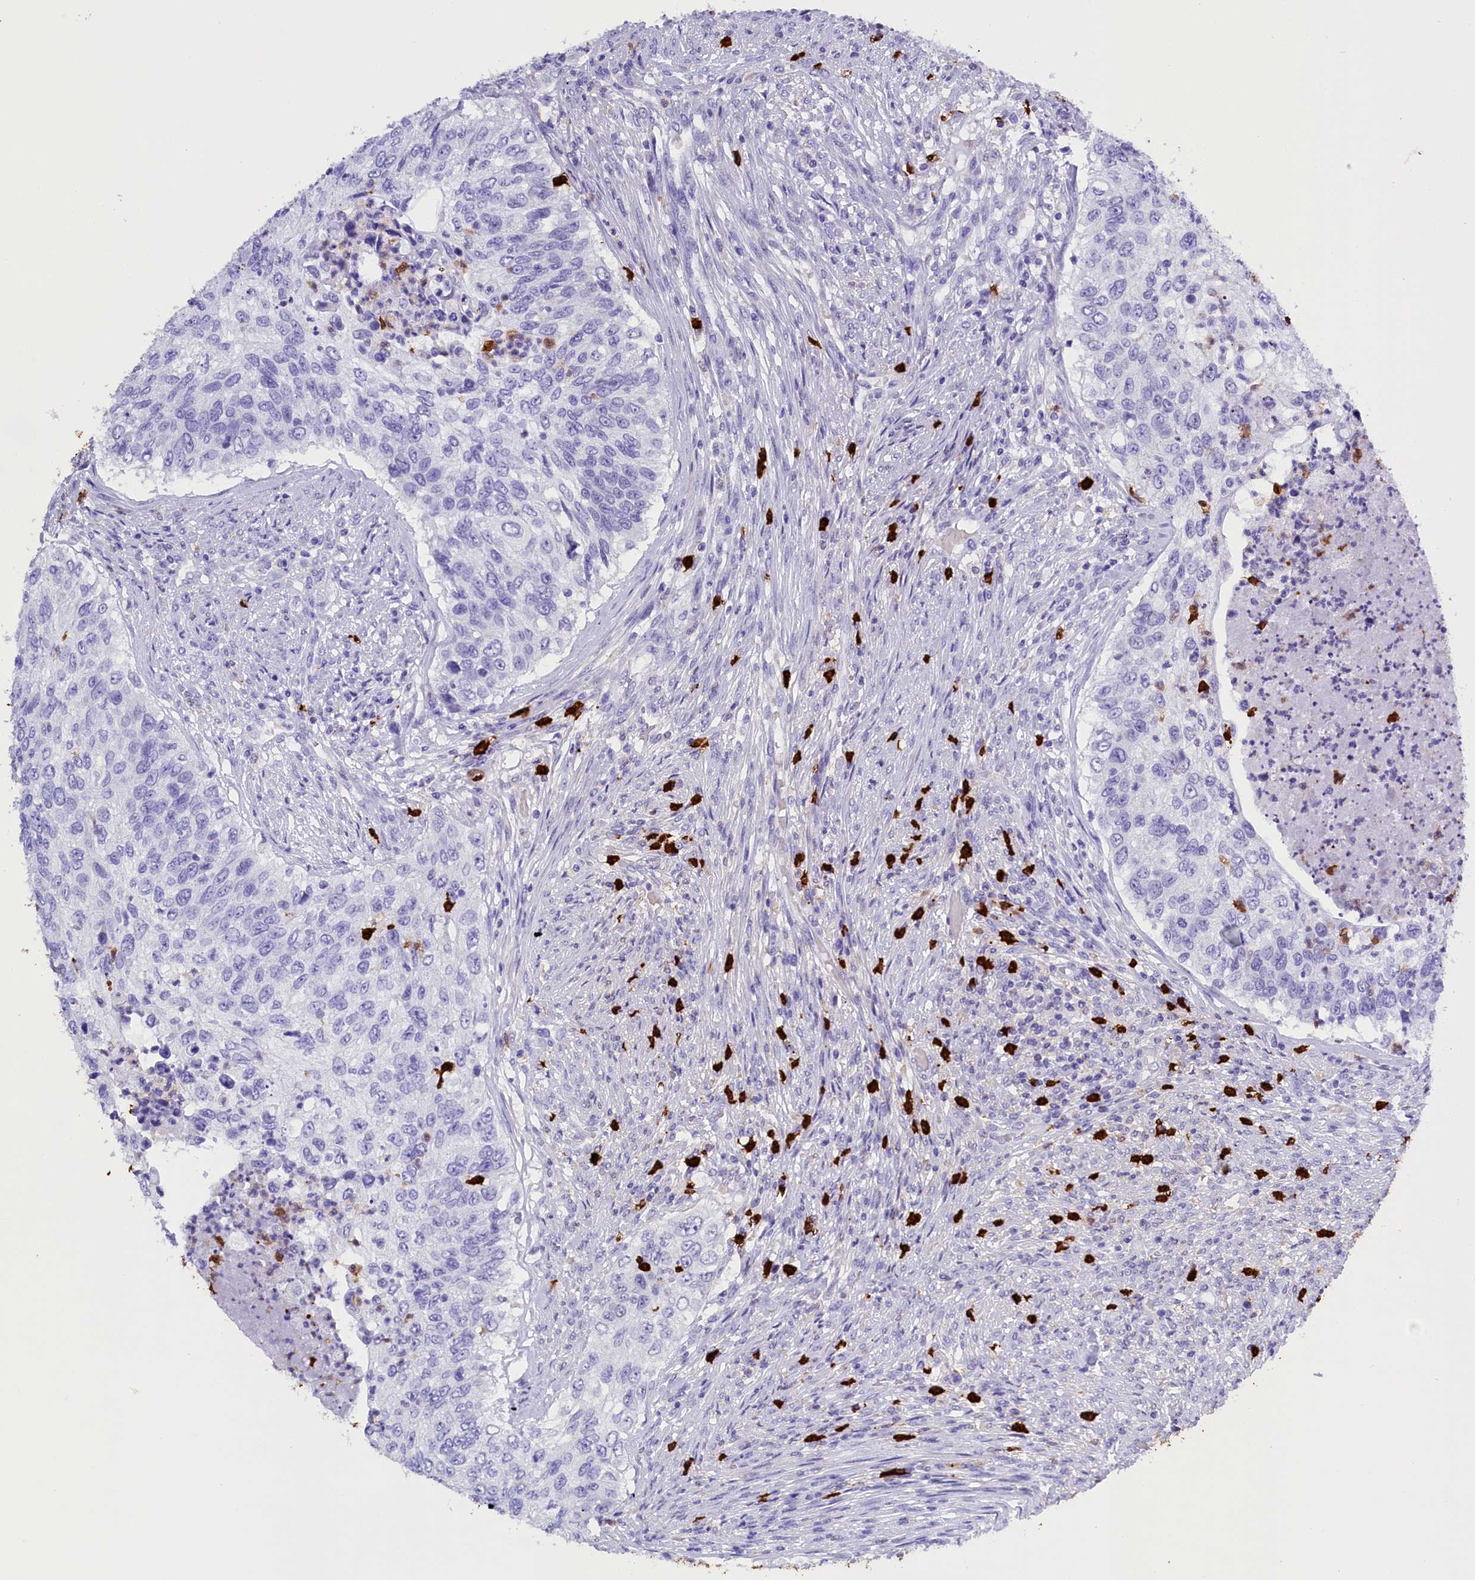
{"staining": {"intensity": "negative", "quantity": "none", "location": "none"}, "tissue": "urothelial cancer", "cell_type": "Tumor cells", "image_type": "cancer", "snomed": [{"axis": "morphology", "description": "Urothelial carcinoma, High grade"}, {"axis": "topography", "description": "Urinary bladder"}], "caption": "IHC histopathology image of neoplastic tissue: urothelial cancer stained with DAB (3,3'-diaminobenzidine) demonstrates no significant protein staining in tumor cells.", "gene": "CLC", "patient": {"sex": "female", "age": 60}}